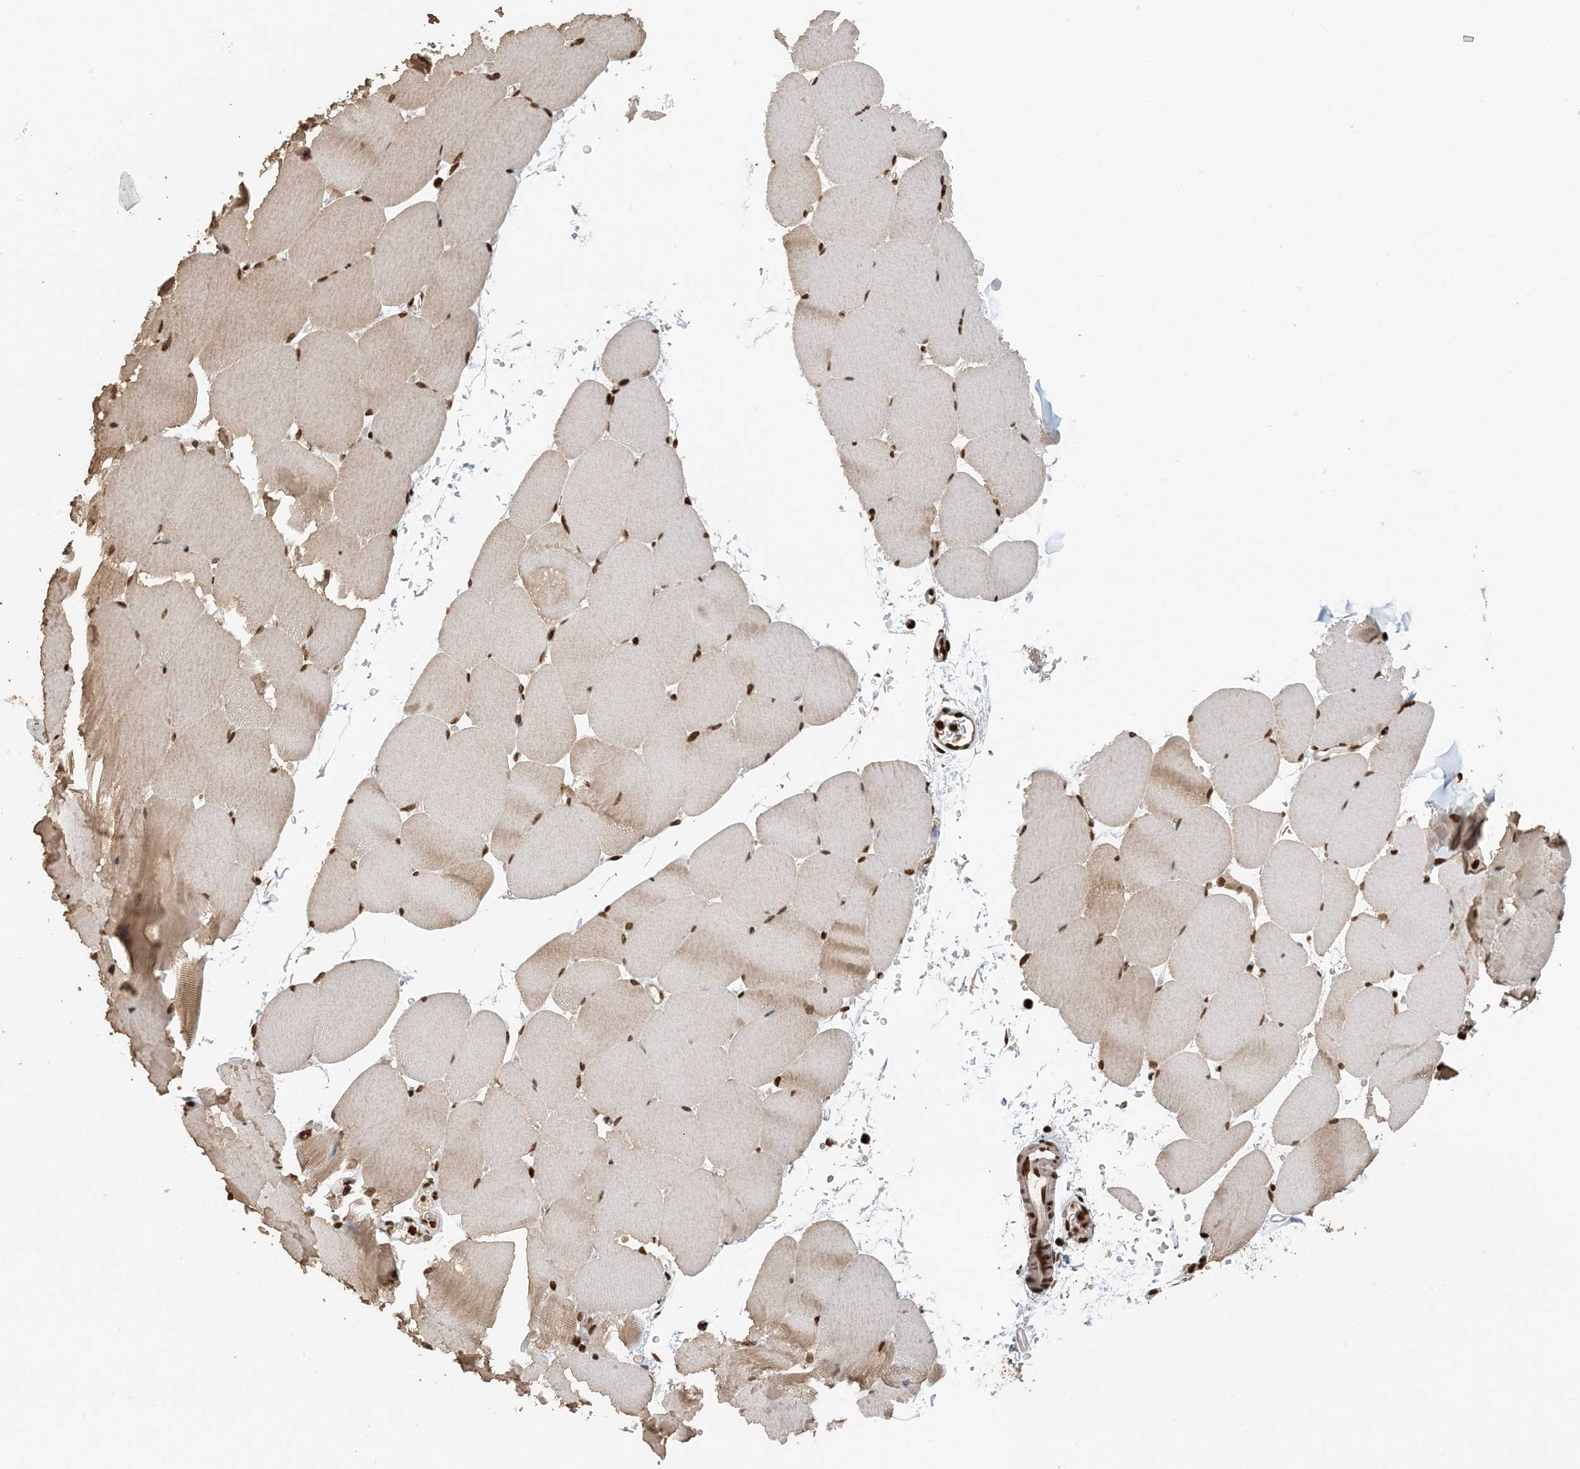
{"staining": {"intensity": "moderate", "quantity": ">75%", "location": "nuclear"}, "tissue": "skeletal muscle", "cell_type": "Myocytes", "image_type": "normal", "snomed": [{"axis": "morphology", "description": "Normal tissue, NOS"}, {"axis": "topography", "description": "Skeletal muscle"}, {"axis": "topography", "description": "Parathyroid gland"}], "caption": "Normal skeletal muscle exhibits moderate nuclear expression in approximately >75% of myocytes, visualized by immunohistochemistry. (IHC, brightfield microscopy, high magnification).", "gene": "H3", "patient": {"sex": "female", "age": 37}}